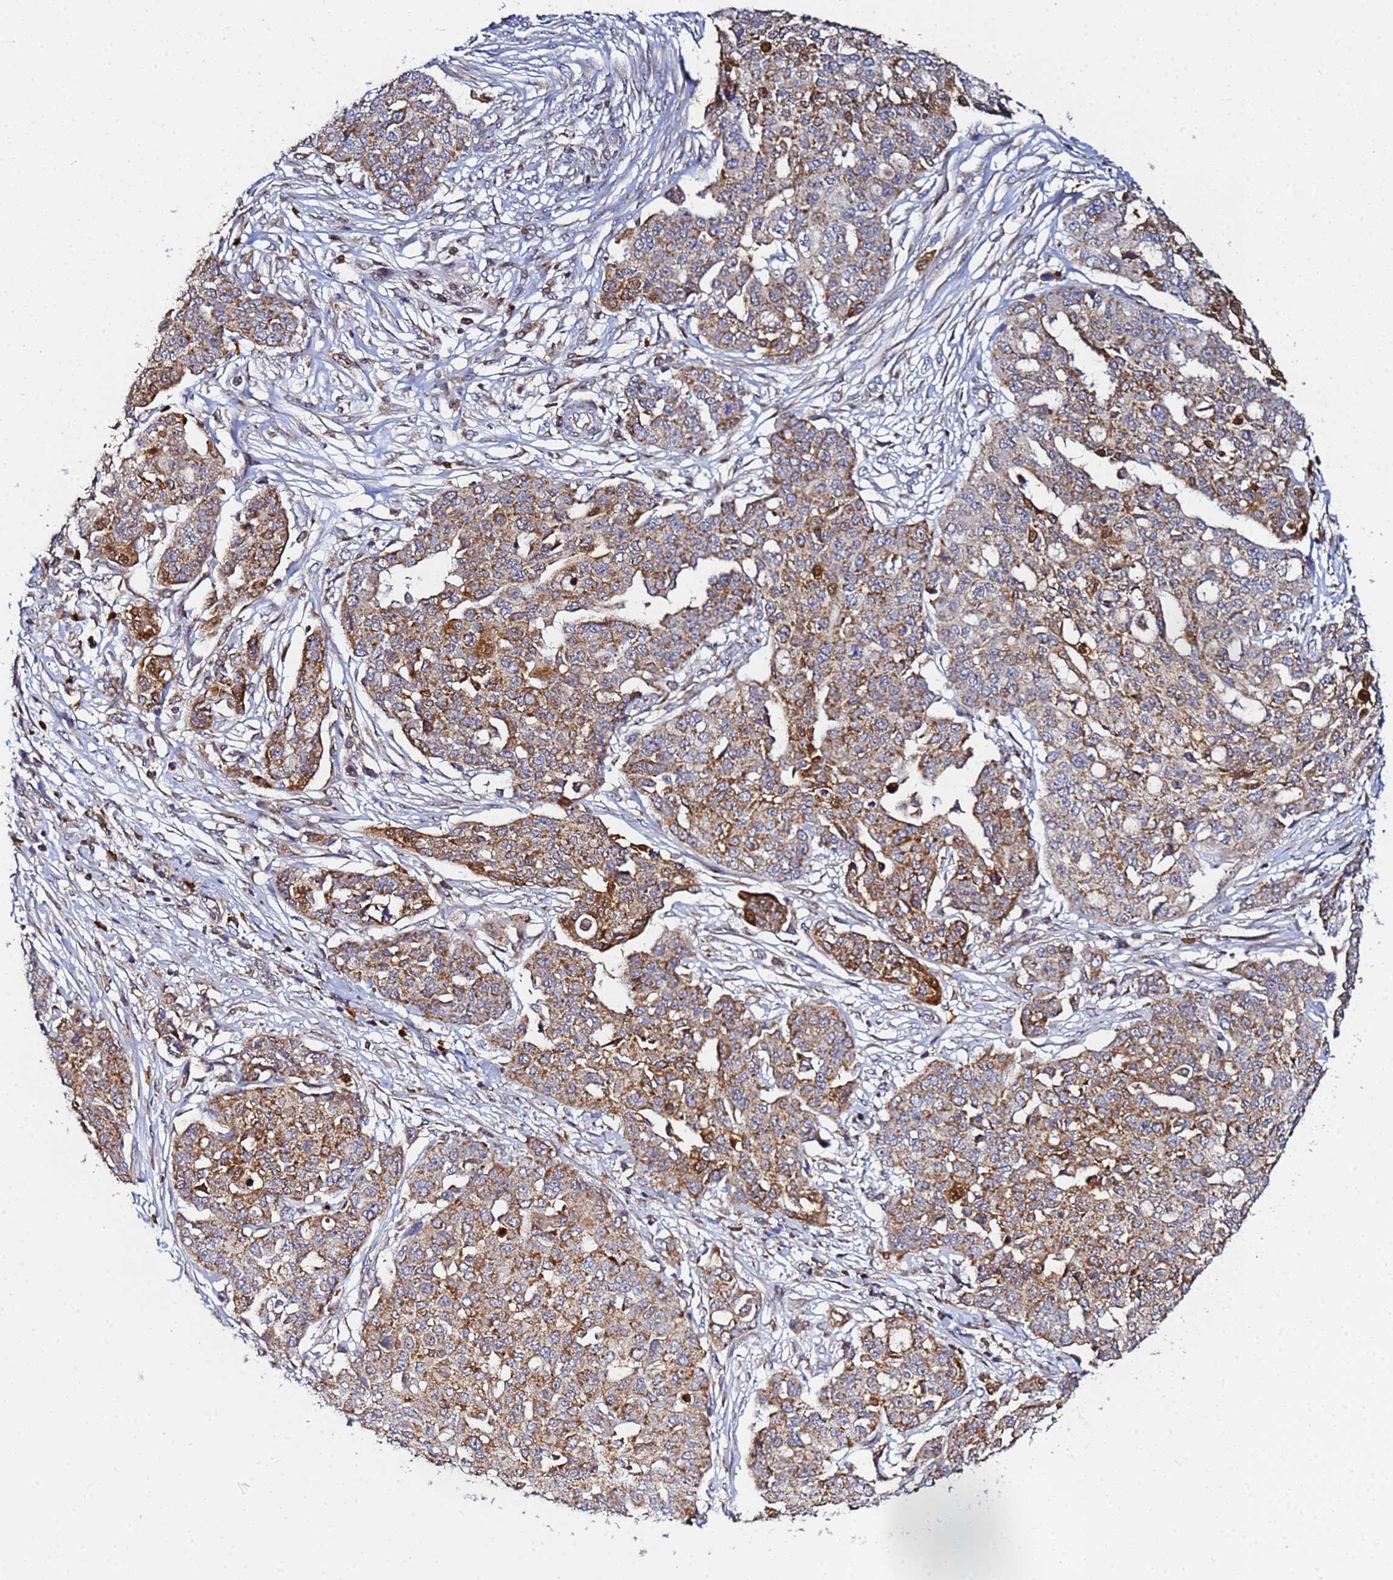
{"staining": {"intensity": "moderate", "quantity": ">75%", "location": "cytoplasmic/membranous"}, "tissue": "ovarian cancer", "cell_type": "Tumor cells", "image_type": "cancer", "snomed": [{"axis": "morphology", "description": "Cystadenocarcinoma, serous, NOS"}, {"axis": "topography", "description": "Soft tissue"}, {"axis": "topography", "description": "Ovary"}], "caption": "Ovarian serous cystadenocarcinoma stained for a protein exhibits moderate cytoplasmic/membranous positivity in tumor cells. The protein is stained brown, and the nuclei are stained in blue (DAB IHC with brightfield microscopy, high magnification).", "gene": "CCDC127", "patient": {"sex": "female", "age": 57}}